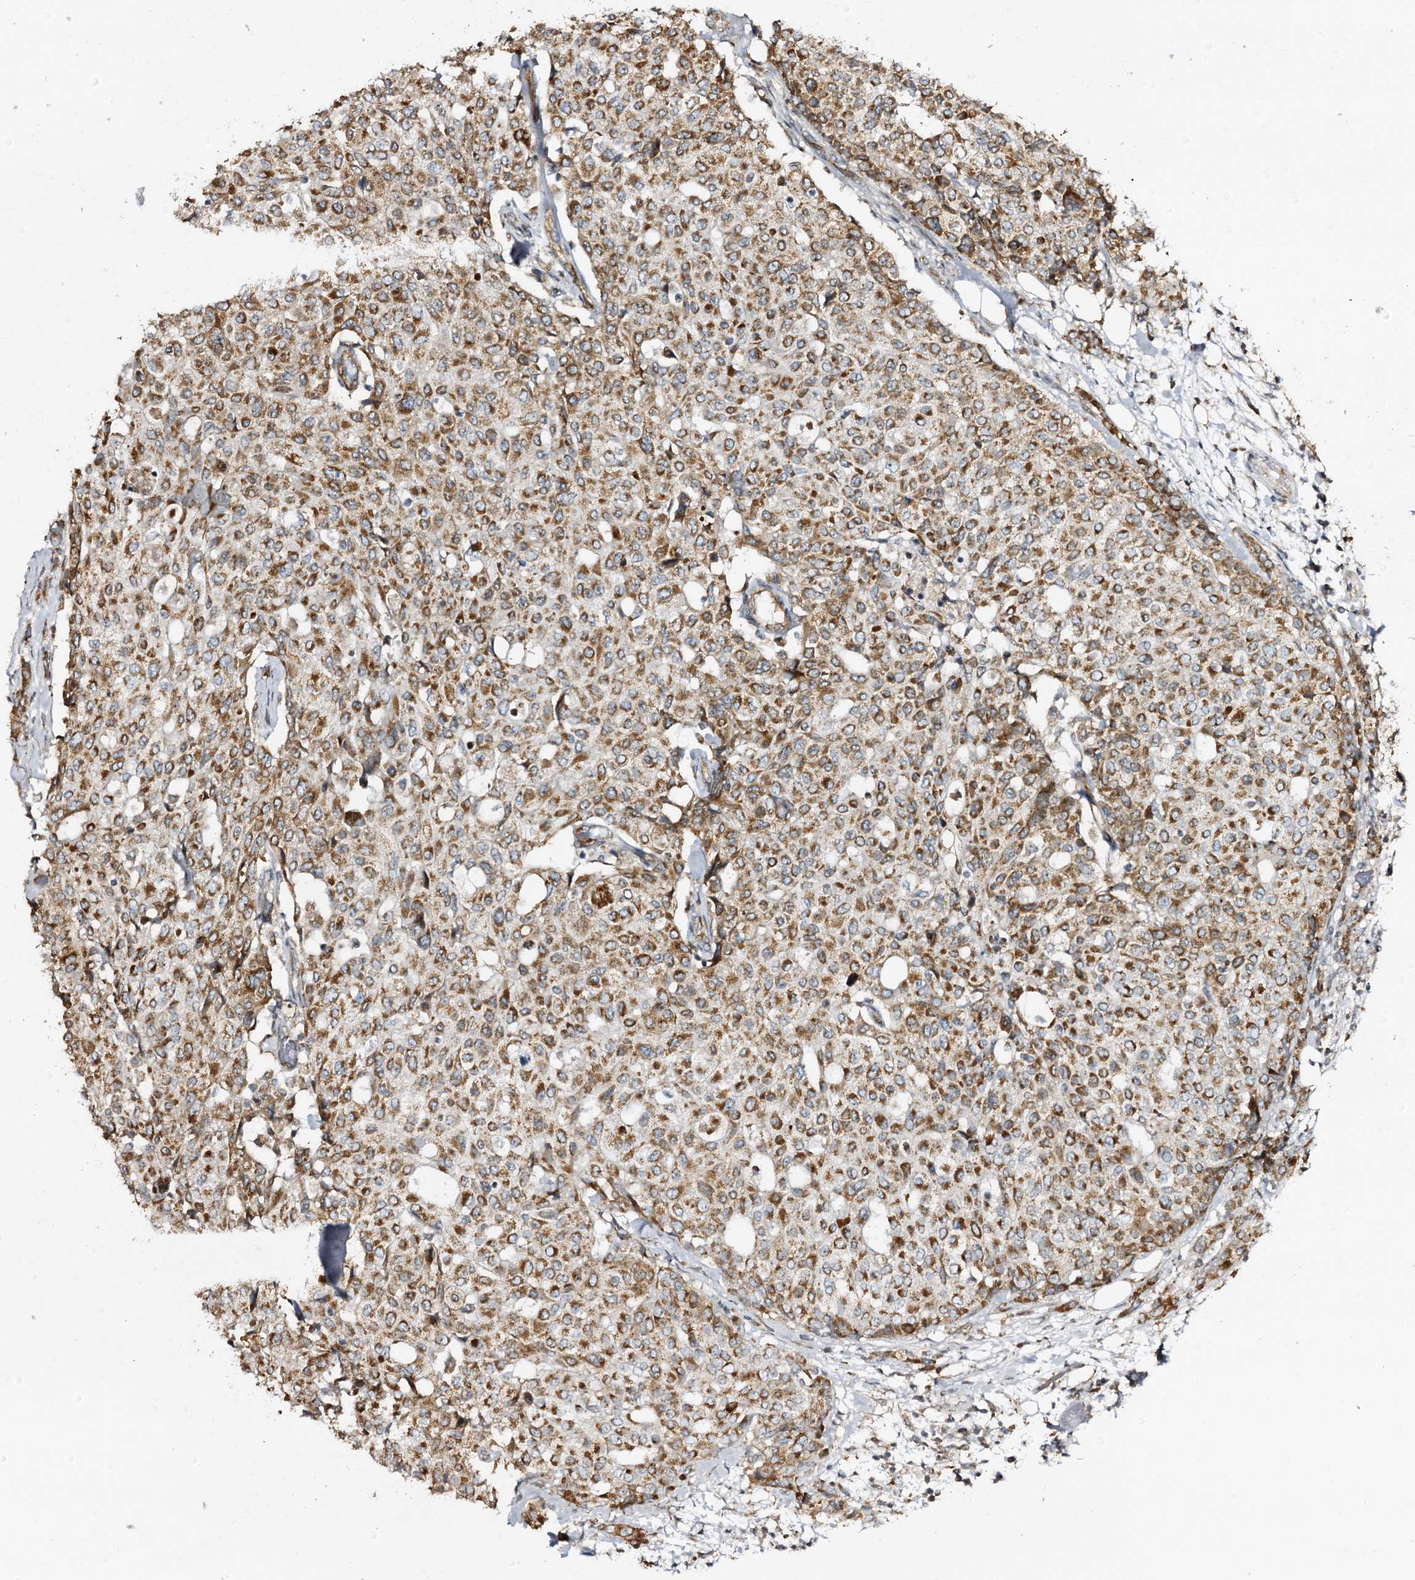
{"staining": {"intensity": "moderate", "quantity": ">75%", "location": "cytoplasmic/membranous"}, "tissue": "breast cancer", "cell_type": "Tumor cells", "image_type": "cancer", "snomed": [{"axis": "morphology", "description": "Lobular carcinoma"}, {"axis": "topography", "description": "Breast"}], "caption": "IHC photomicrograph of neoplastic tissue: human breast lobular carcinoma stained using immunohistochemistry shows medium levels of moderate protein expression localized specifically in the cytoplasmic/membranous of tumor cells, appearing as a cytoplasmic/membranous brown color.", "gene": "CBR4", "patient": {"sex": "female", "age": 51}}